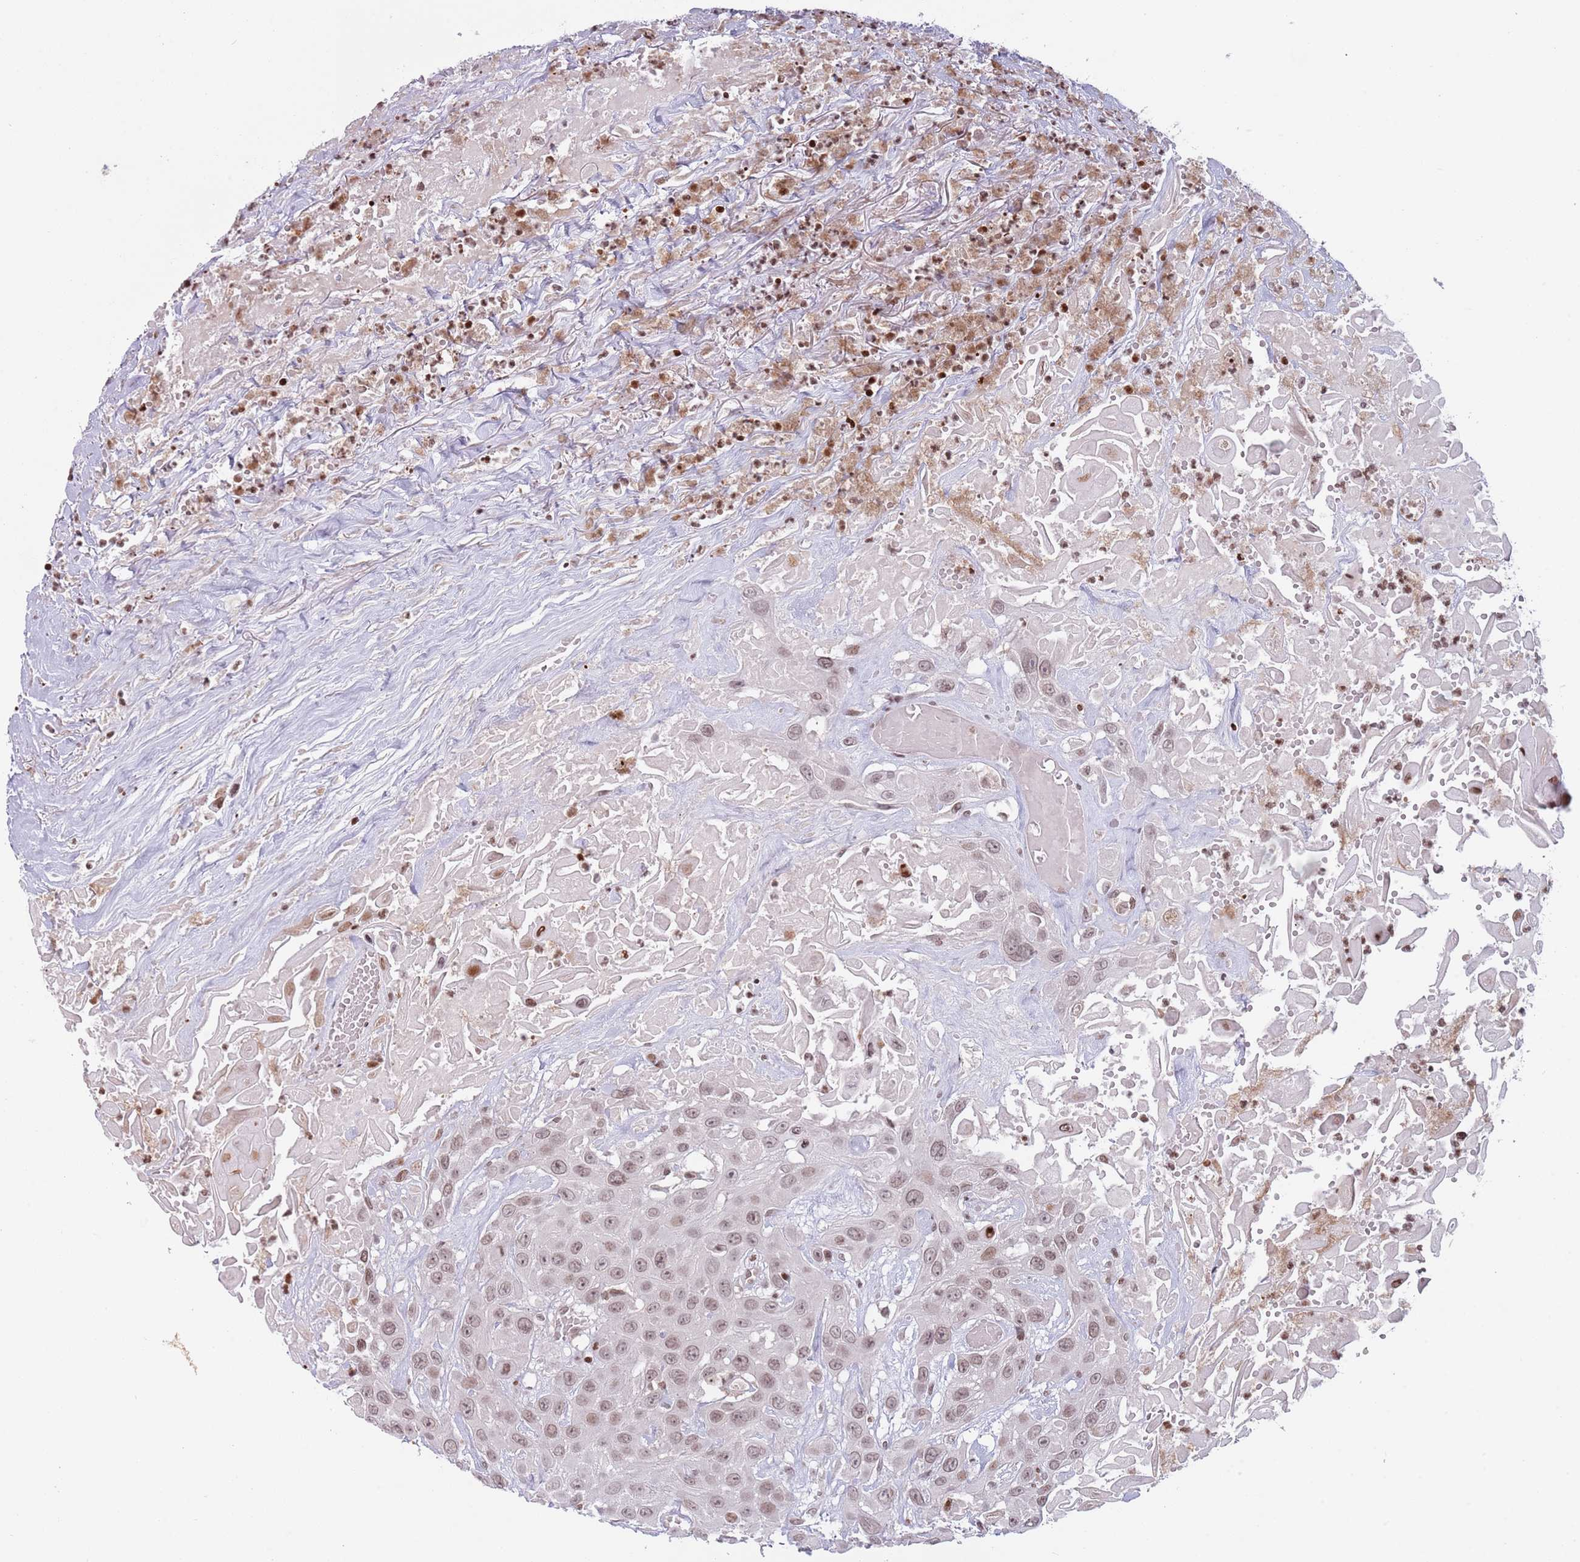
{"staining": {"intensity": "weak", "quantity": ">75%", "location": "nuclear"}, "tissue": "head and neck cancer", "cell_type": "Tumor cells", "image_type": "cancer", "snomed": [{"axis": "morphology", "description": "Squamous cell carcinoma, NOS"}, {"axis": "topography", "description": "Head-Neck"}], "caption": "Immunohistochemical staining of head and neck squamous cell carcinoma exhibits weak nuclear protein positivity in about >75% of tumor cells.", "gene": "SH3RF3", "patient": {"sex": "male", "age": 81}}